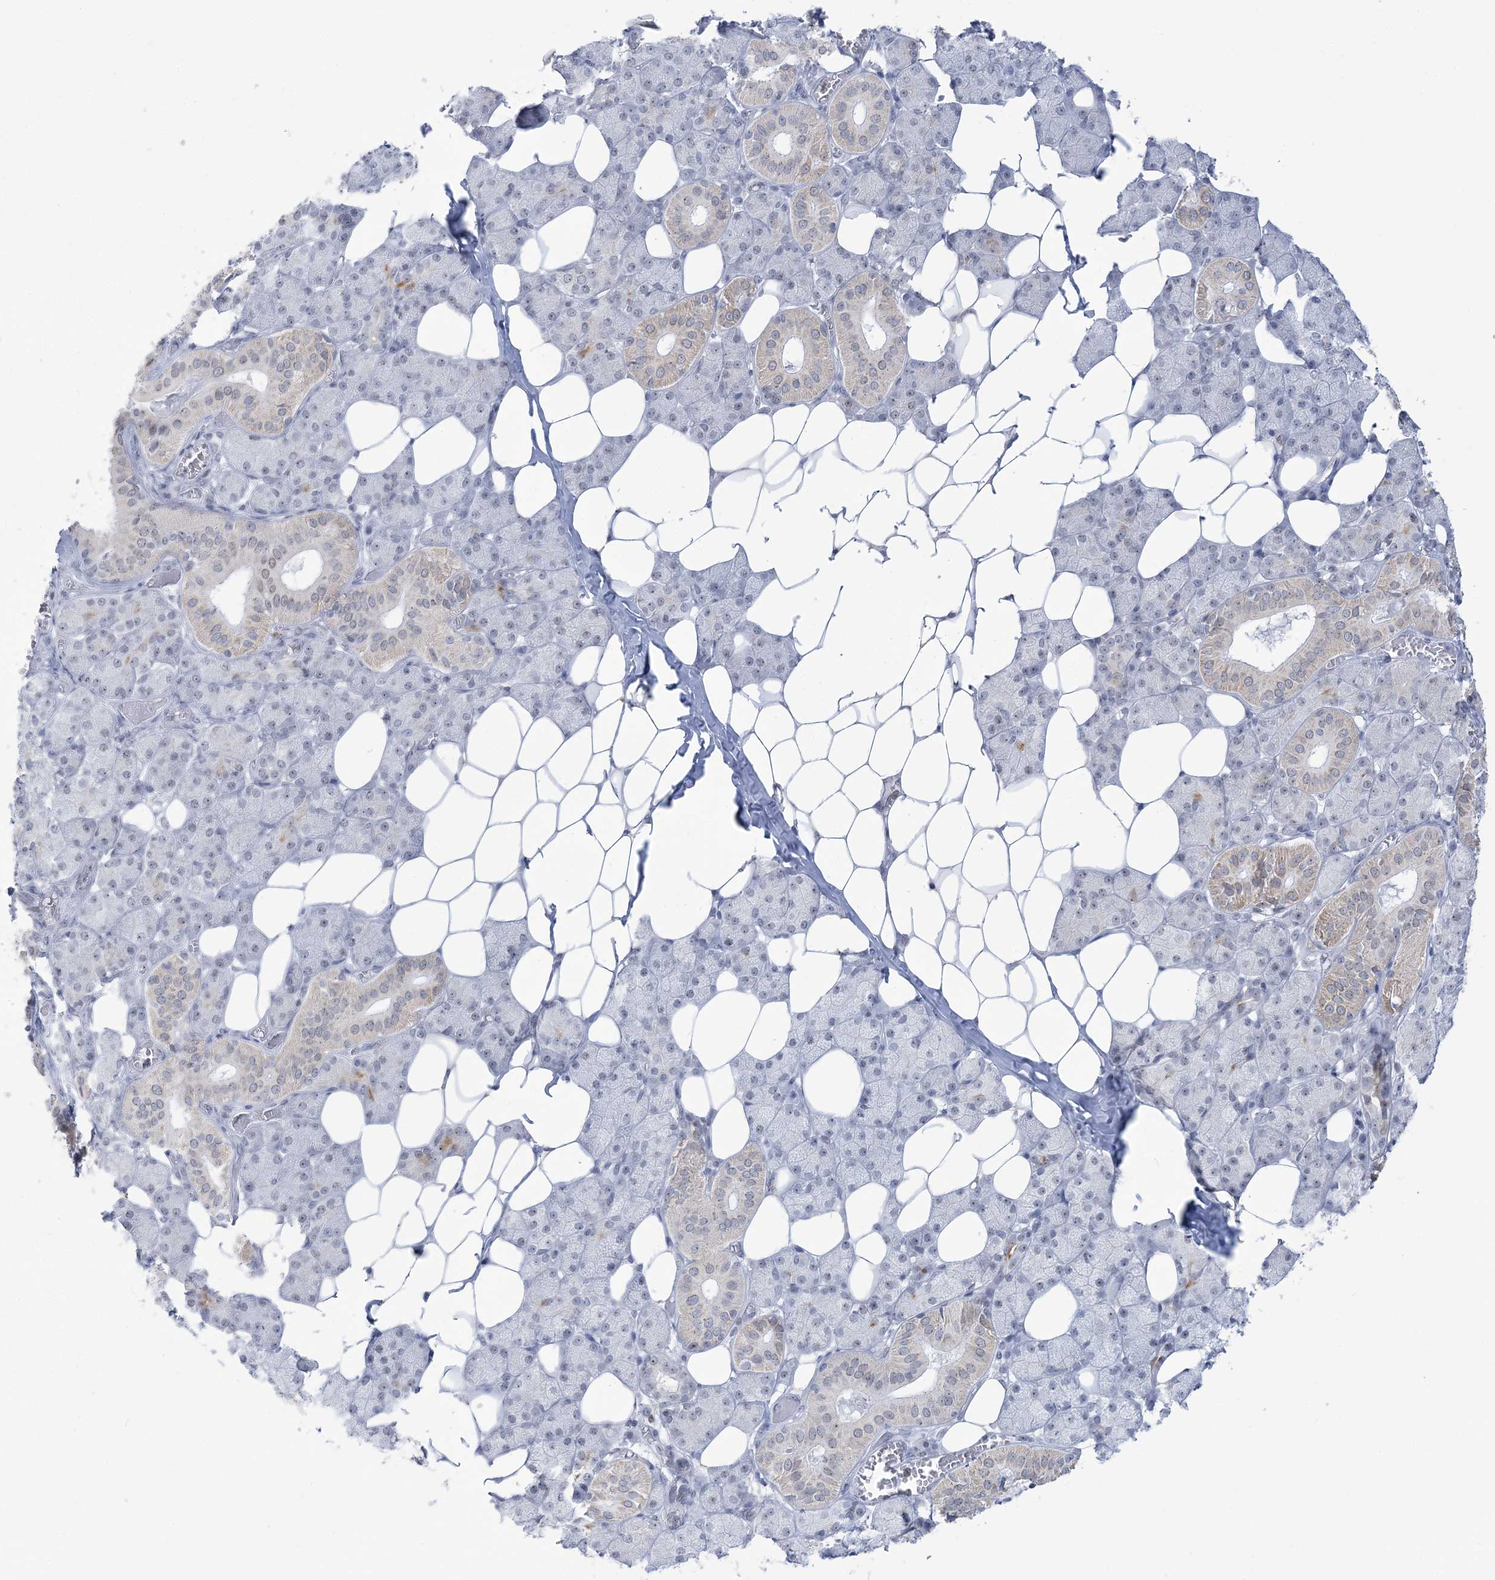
{"staining": {"intensity": "moderate", "quantity": "25%-75%", "location": "nuclear"}, "tissue": "salivary gland", "cell_type": "Glandular cells", "image_type": "normal", "snomed": [{"axis": "morphology", "description": "Normal tissue, NOS"}, {"axis": "topography", "description": "Salivary gland"}], "caption": "A brown stain highlights moderate nuclear staining of a protein in glandular cells of normal salivary gland. (brown staining indicates protein expression, while blue staining denotes nuclei).", "gene": "DDX21", "patient": {"sex": "female", "age": 33}}